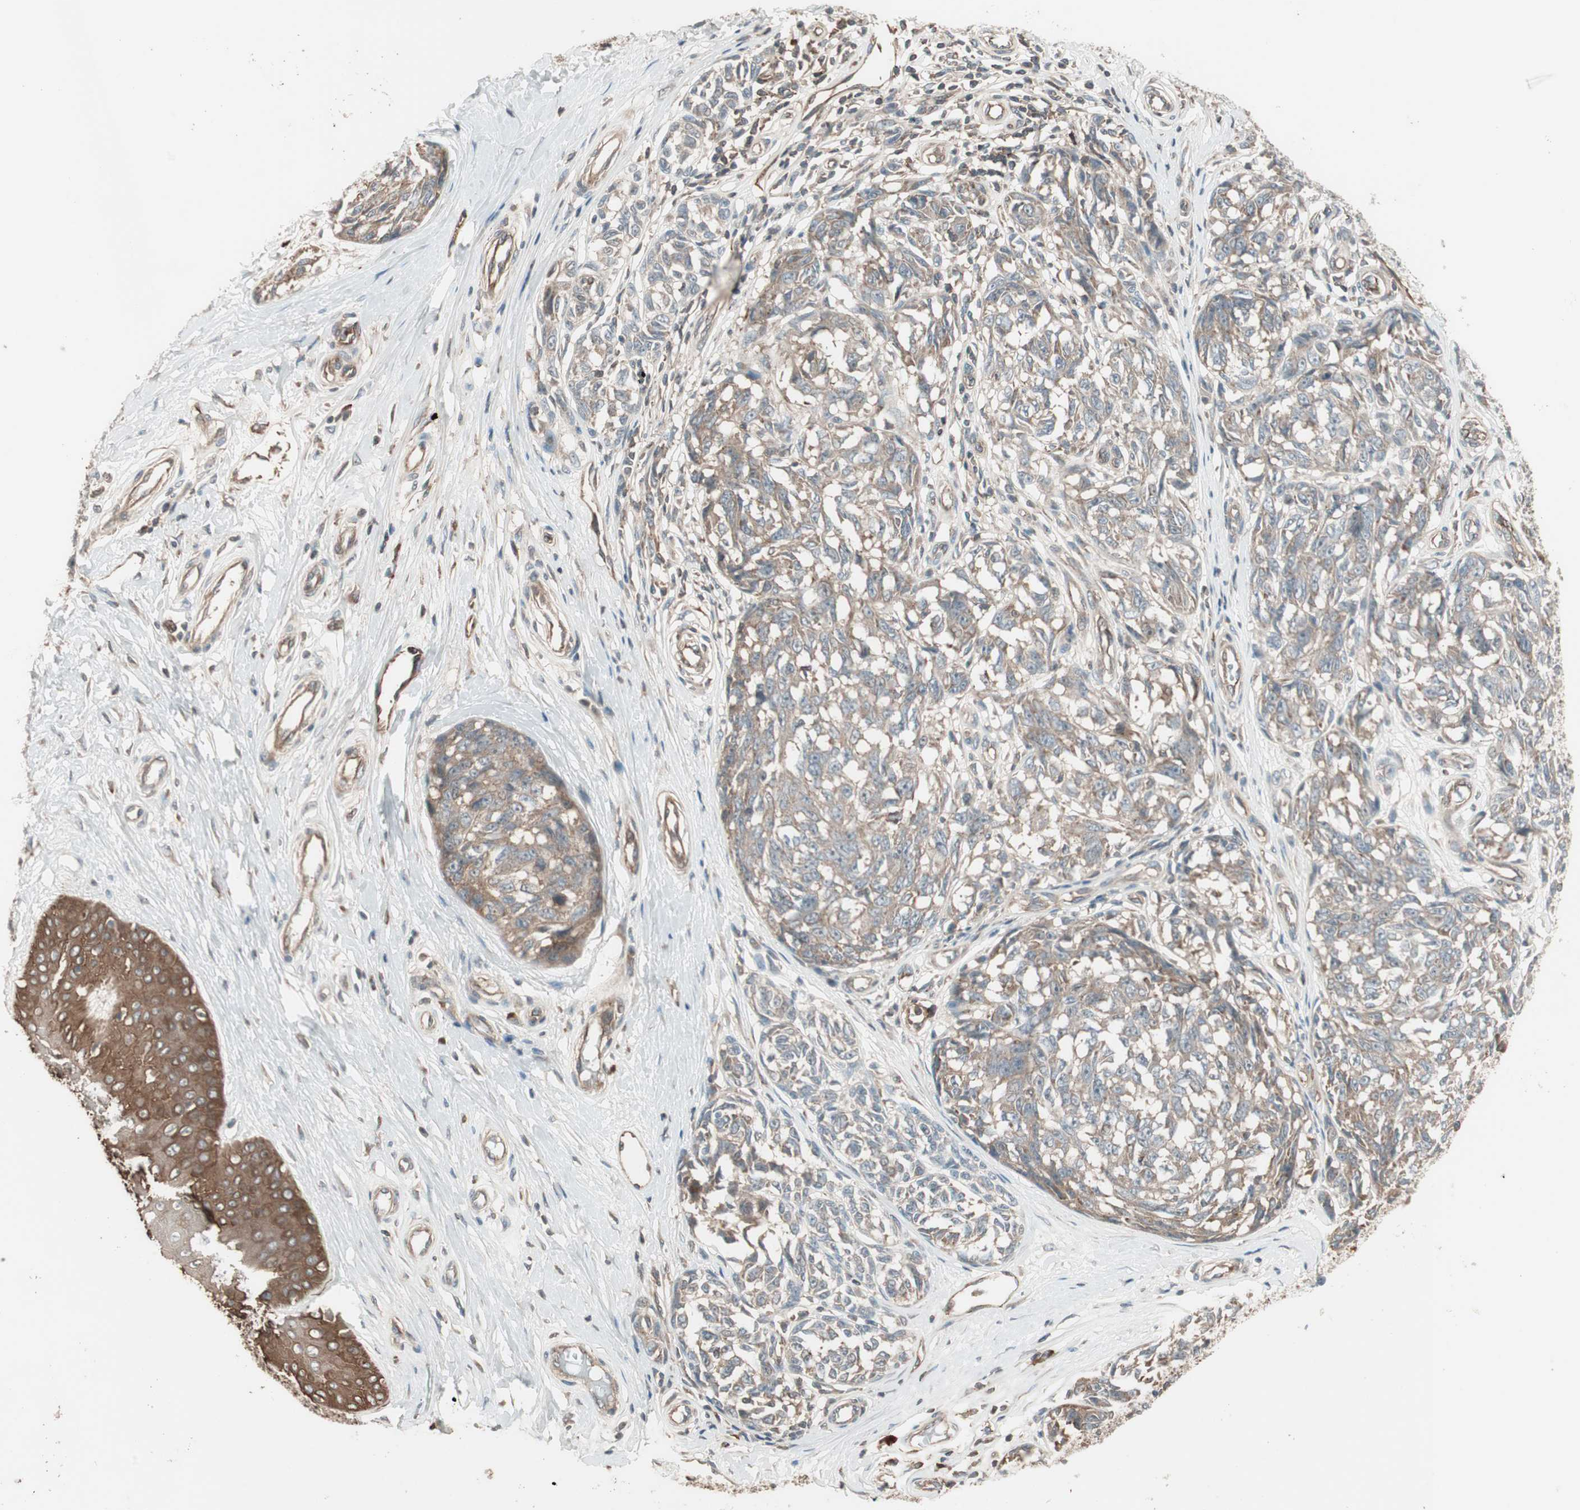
{"staining": {"intensity": "moderate", "quantity": "25%-75%", "location": "cytoplasmic/membranous"}, "tissue": "melanoma", "cell_type": "Tumor cells", "image_type": "cancer", "snomed": [{"axis": "morphology", "description": "Malignant melanoma, NOS"}, {"axis": "topography", "description": "Skin"}], "caption": "Immunohistochemical staining of human malignant melanoma shows moderate cytoplasmic/membranous protein staining in approximately 25%-75% of tumor cells.", "gene": "TFPI", "patient": {"sex": "female", "age": 64}}